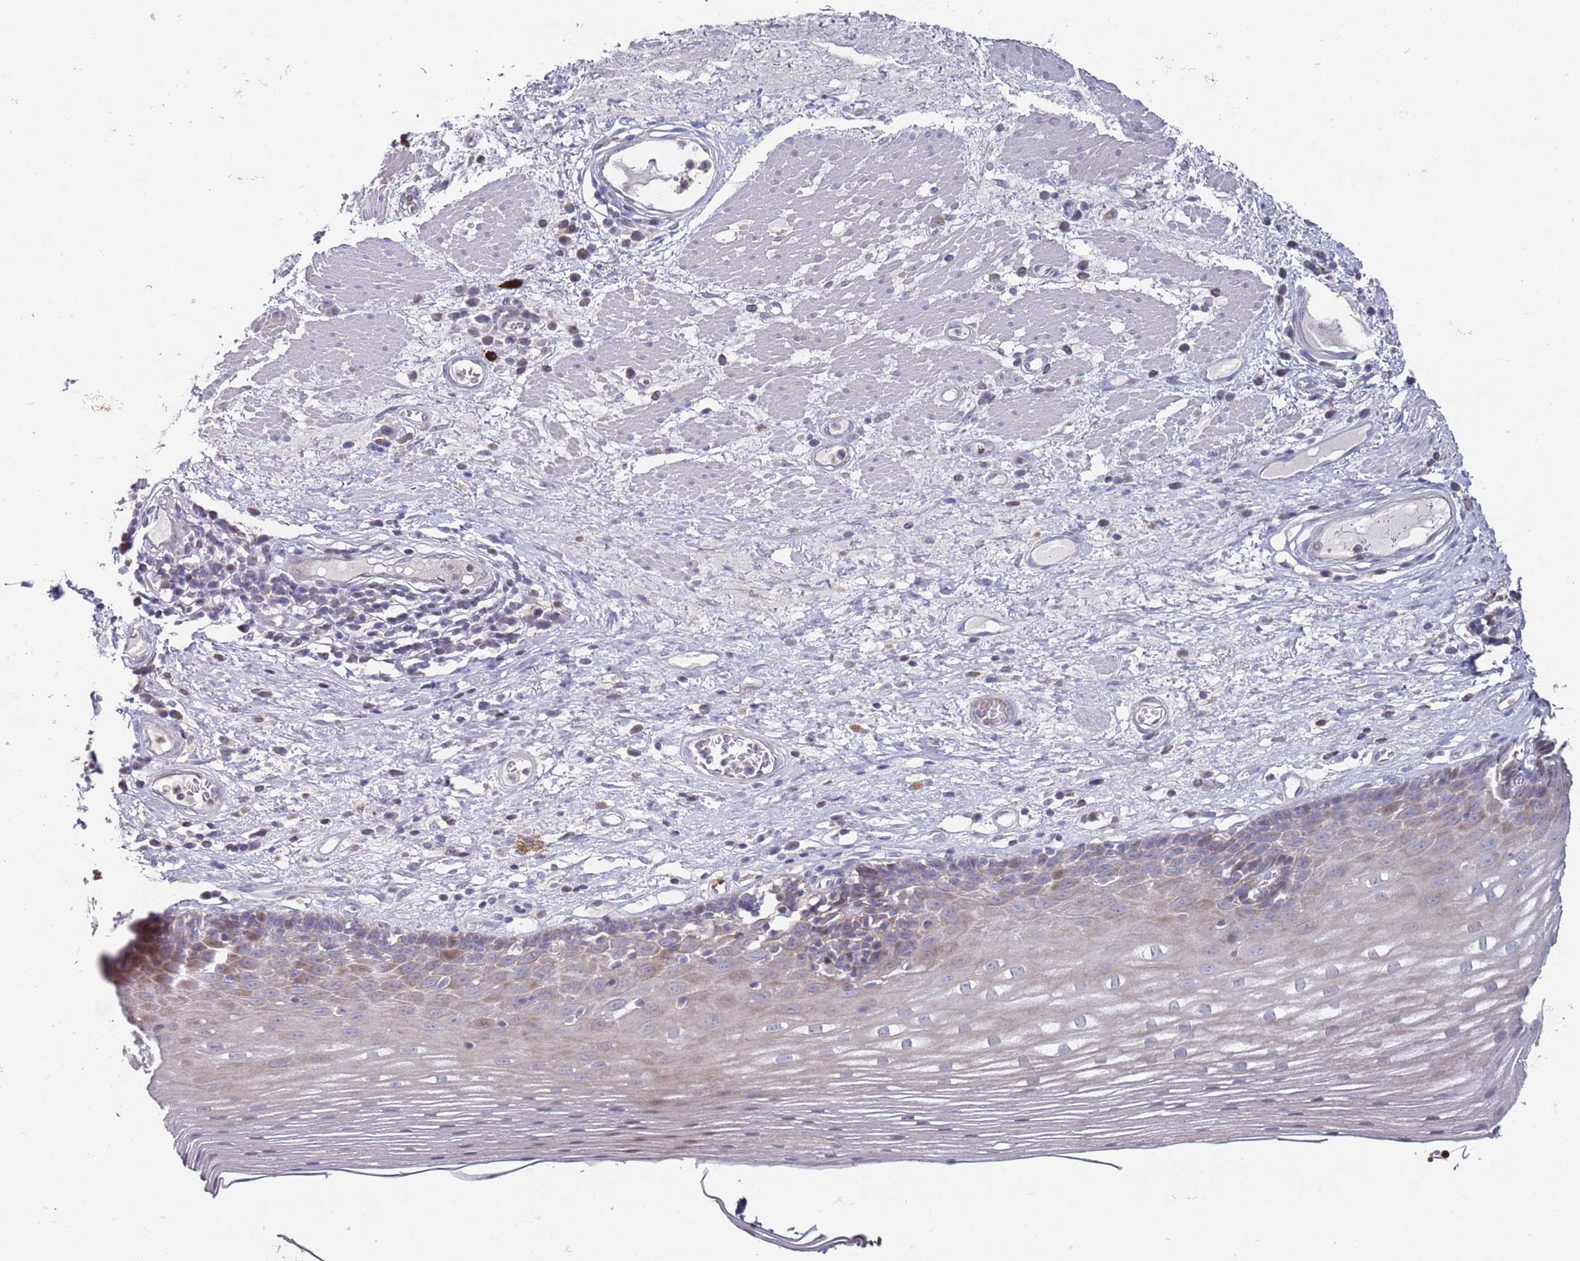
{"staining": {"intensity": "weak", "quantity": "<25%", "location": "cytoplasmic/membranous"}, "tissue": "esophagus", "cell_type": "Squamous epithelial cells", "image_type": "normal", "snomed": [{"axis": "morphology", "description": "Normal tissue, NOS"}, {"axis": "topography", "description": "Esophagus"}], "caption": "Micrograph shows no significant protein staining in squamous epithelial cells of unremarkable esophagus. (Immunohistochemistry, brightfield microscopy, high magnification).", "gene": "LACC1", "patient": {"sex": "male", "age": 62}}